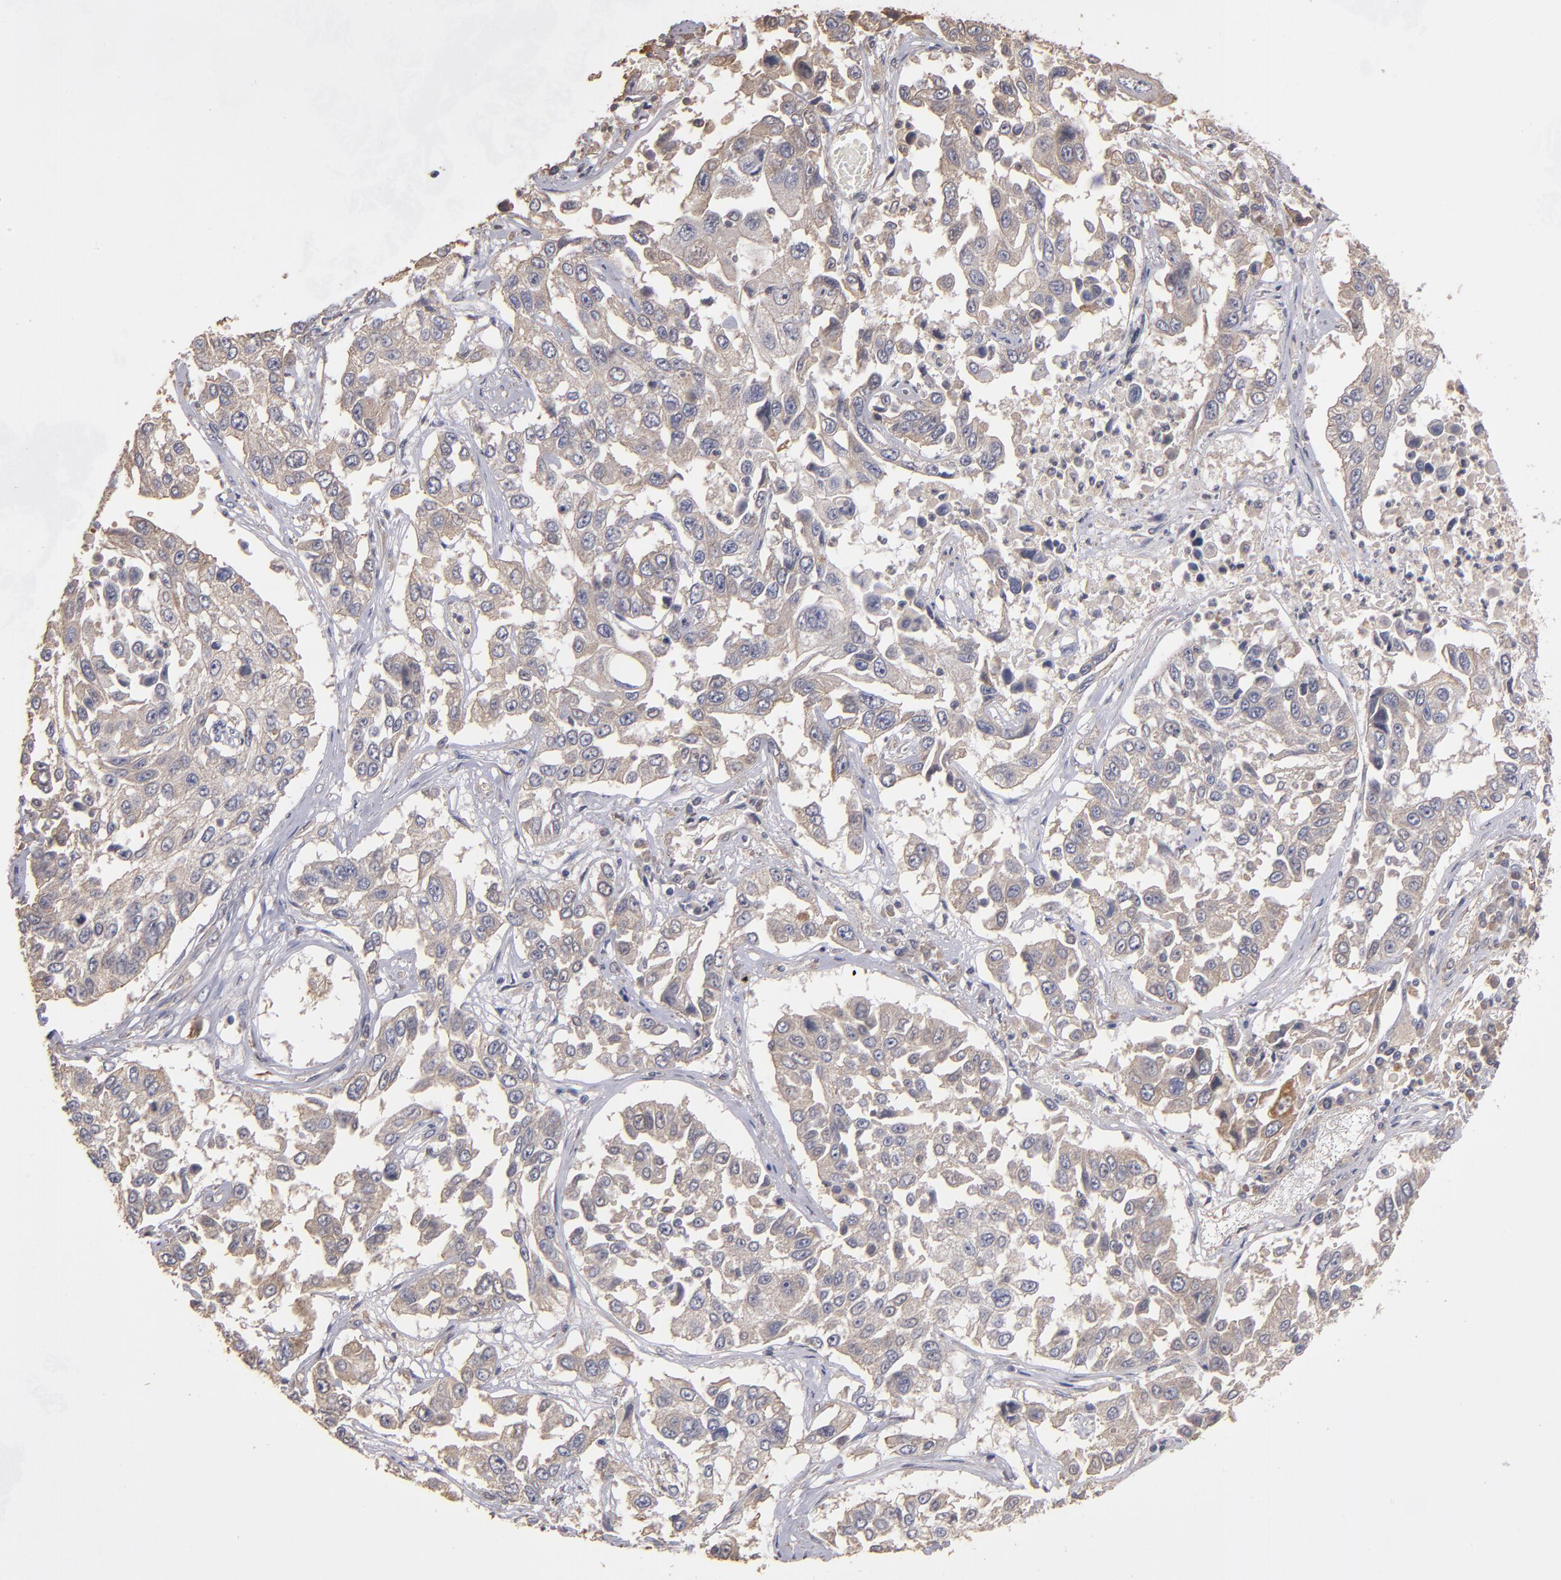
{"staining": {"intensity": "weak", "quantity": ">75%", "location": "cytoplasmic/membranous"}, "tissue": "lung cancer", "cell_type": "Tumor cells", "image_type": "cancer", "snomed": [{"axis": "morphology", "description": "Squamous cell carcinoma, NOS"}, {"axis": "topography", "description": "Lung"}], "caption": "Weak cytoplasmic/membranous protein expression is present in approximately >75% of tumor cells in lung cancer (squamous cell carcinoma).", "gene": "DMD", "patient": {"sex": "male", "age": 71}}